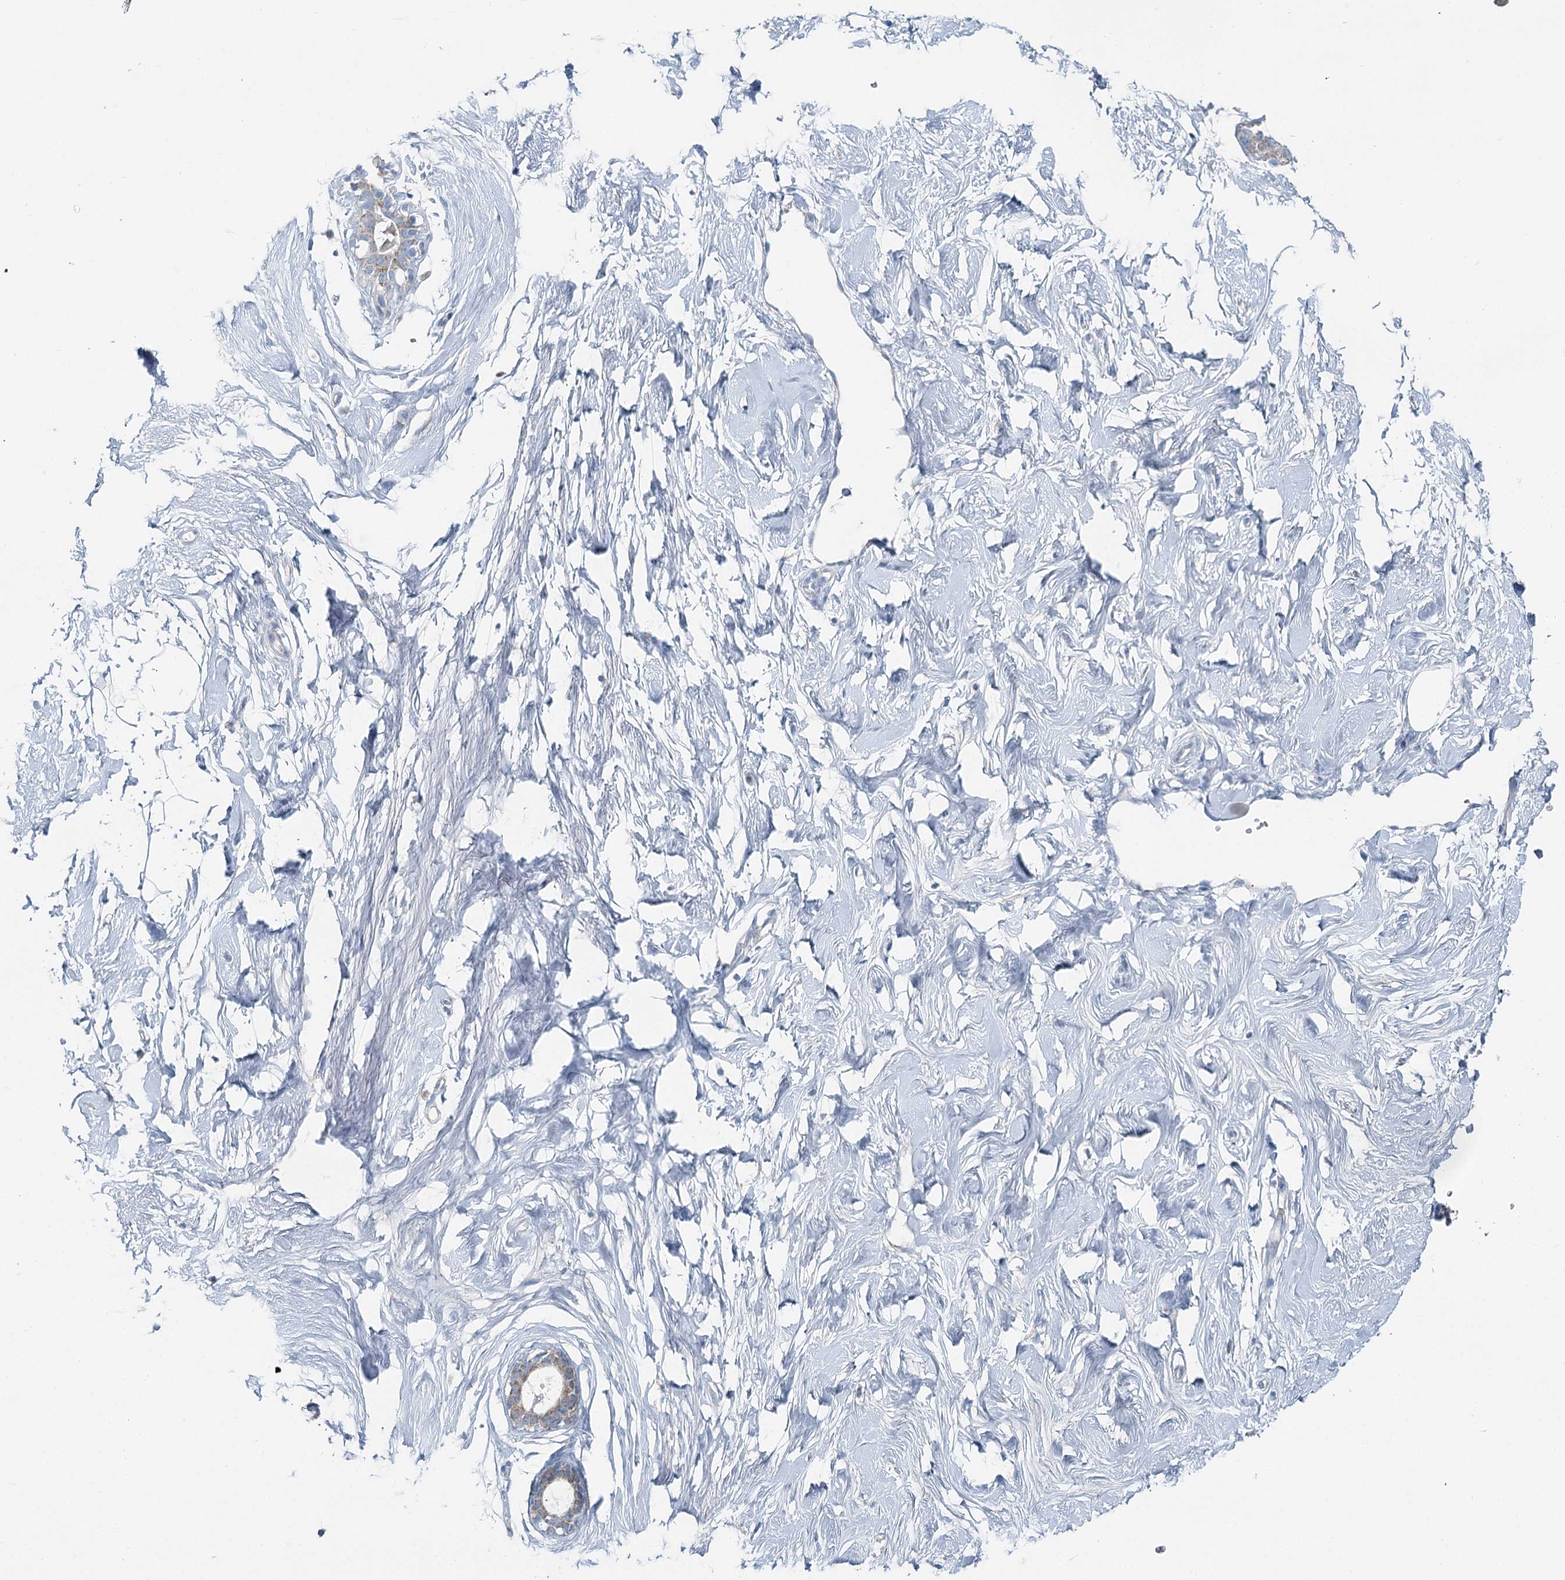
{"staining": {"intensity": "negative", "quantity": "none", "location": "none"}, "tissue": "breast", "cell_type": "Adipocytes", "image_type": "normal", "snomed": [{"axis": "morphology", "description": "Normal tissue, NOS"}, {"axis": "morphology", "description": "Adenoma, NOS"}, {"axis": "topography", "description": "Breast"}], "caption": "IHC histopathology image of unremarkable breast stained for a protein (brown), which reveals no expression in adipocytes. Nuclei are stained in blue.", "gene": "CHCHD5", "patient": {"sex": "female", "age": 23}}